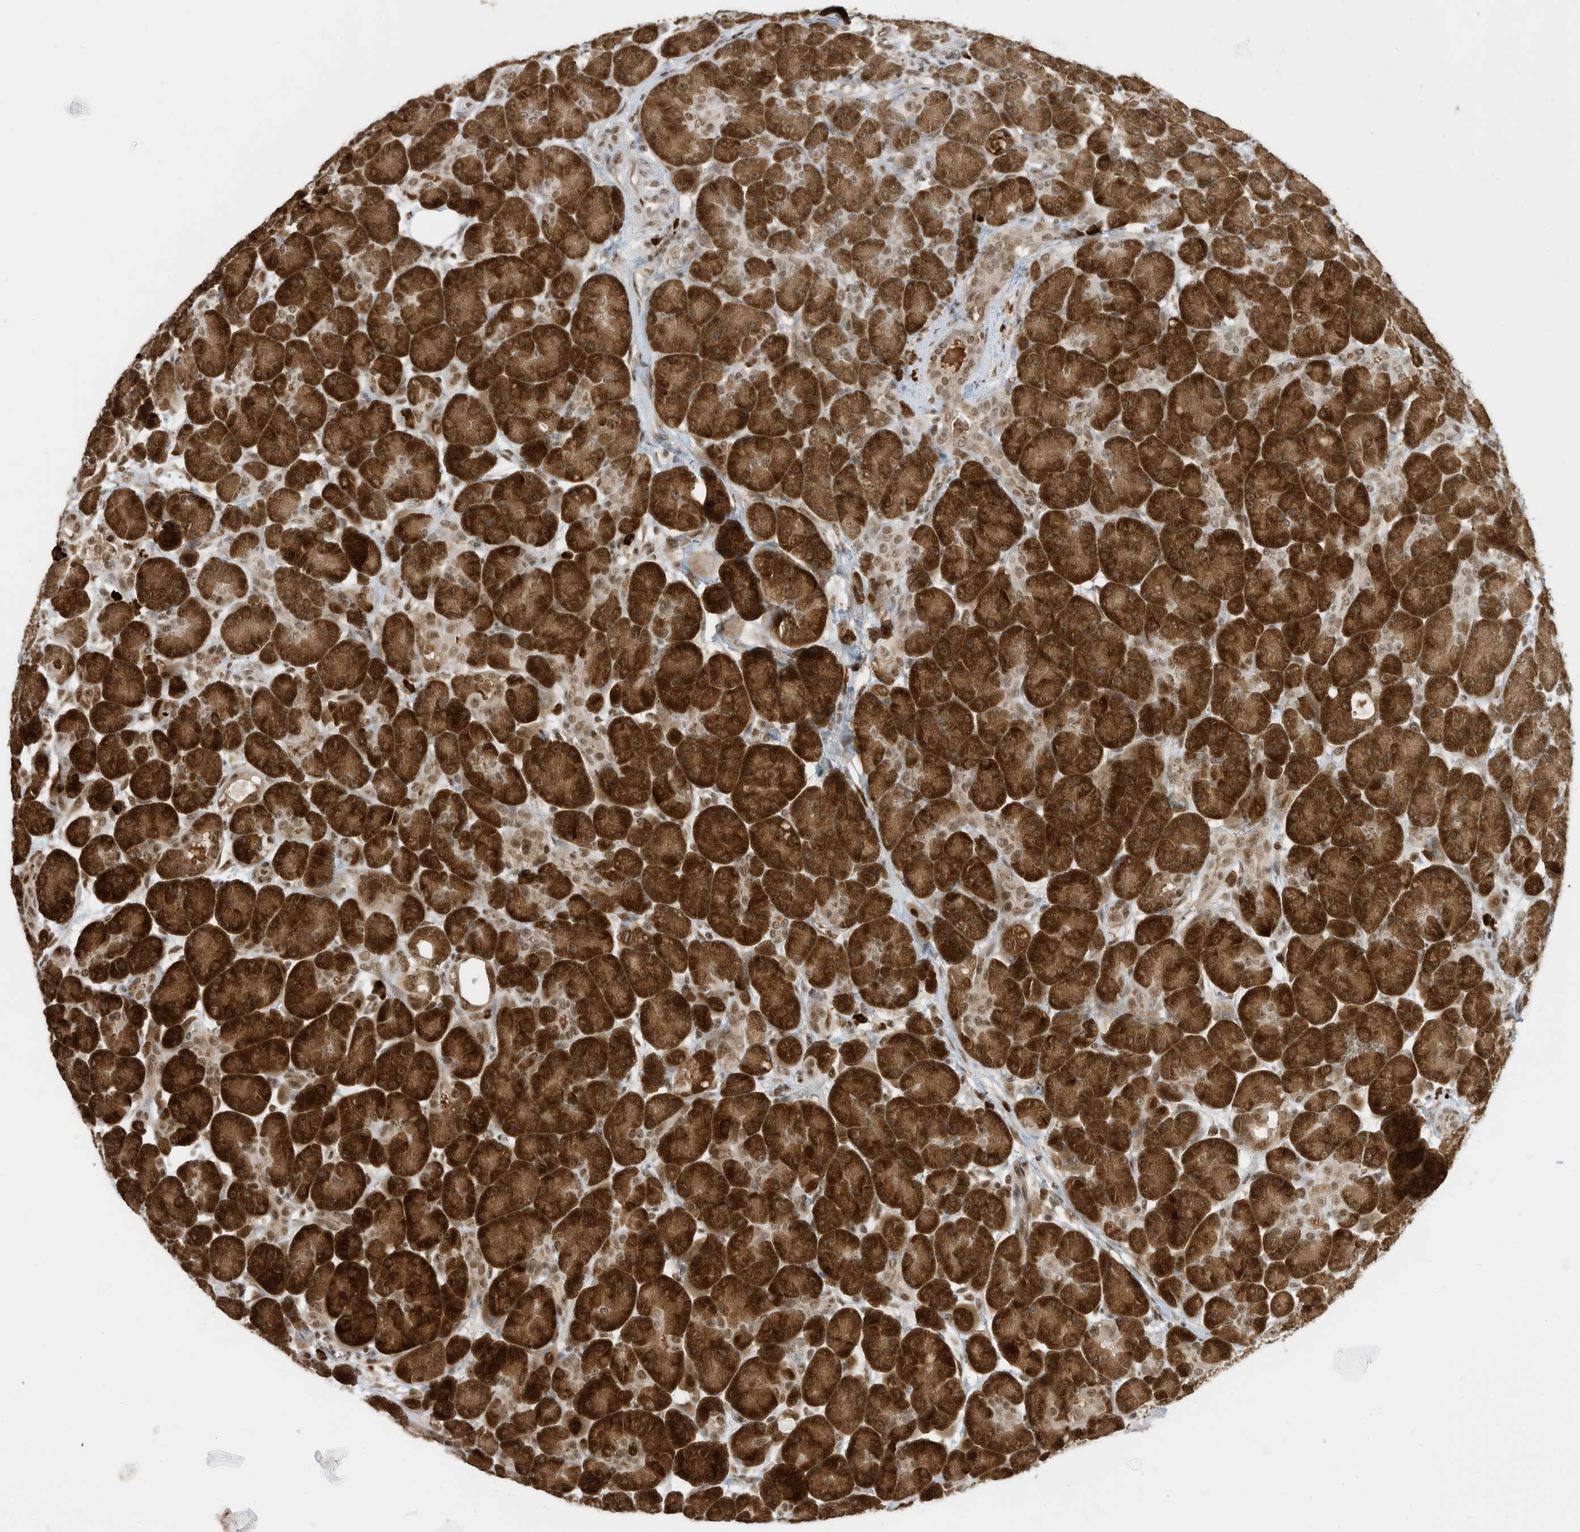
{"staining": {"intensity": "strong", "quantity": ">75%", "location": "cytoplasmic/membranous"}, "tissue": "pancreas", "cell_type": "Exocrine glandular cells", "image_type": "normal", "snomed": [{"axis": "morphology", "description": "Normal tissue, NOS"}, {"axis": "topography", "description": "Pancreas"}], "caption": "Exocrine glandular cells reveal high levels of strong cytoplasmic/membranous staining in about >75% of cells in benign human pancreas. The staining is performed using DAB brown chromogen to label protein expression. The nuclei are counter-stained blue using hematoxylin.", "gene": "ZNF195", "patient": {"sex": "male", "age": 63}}